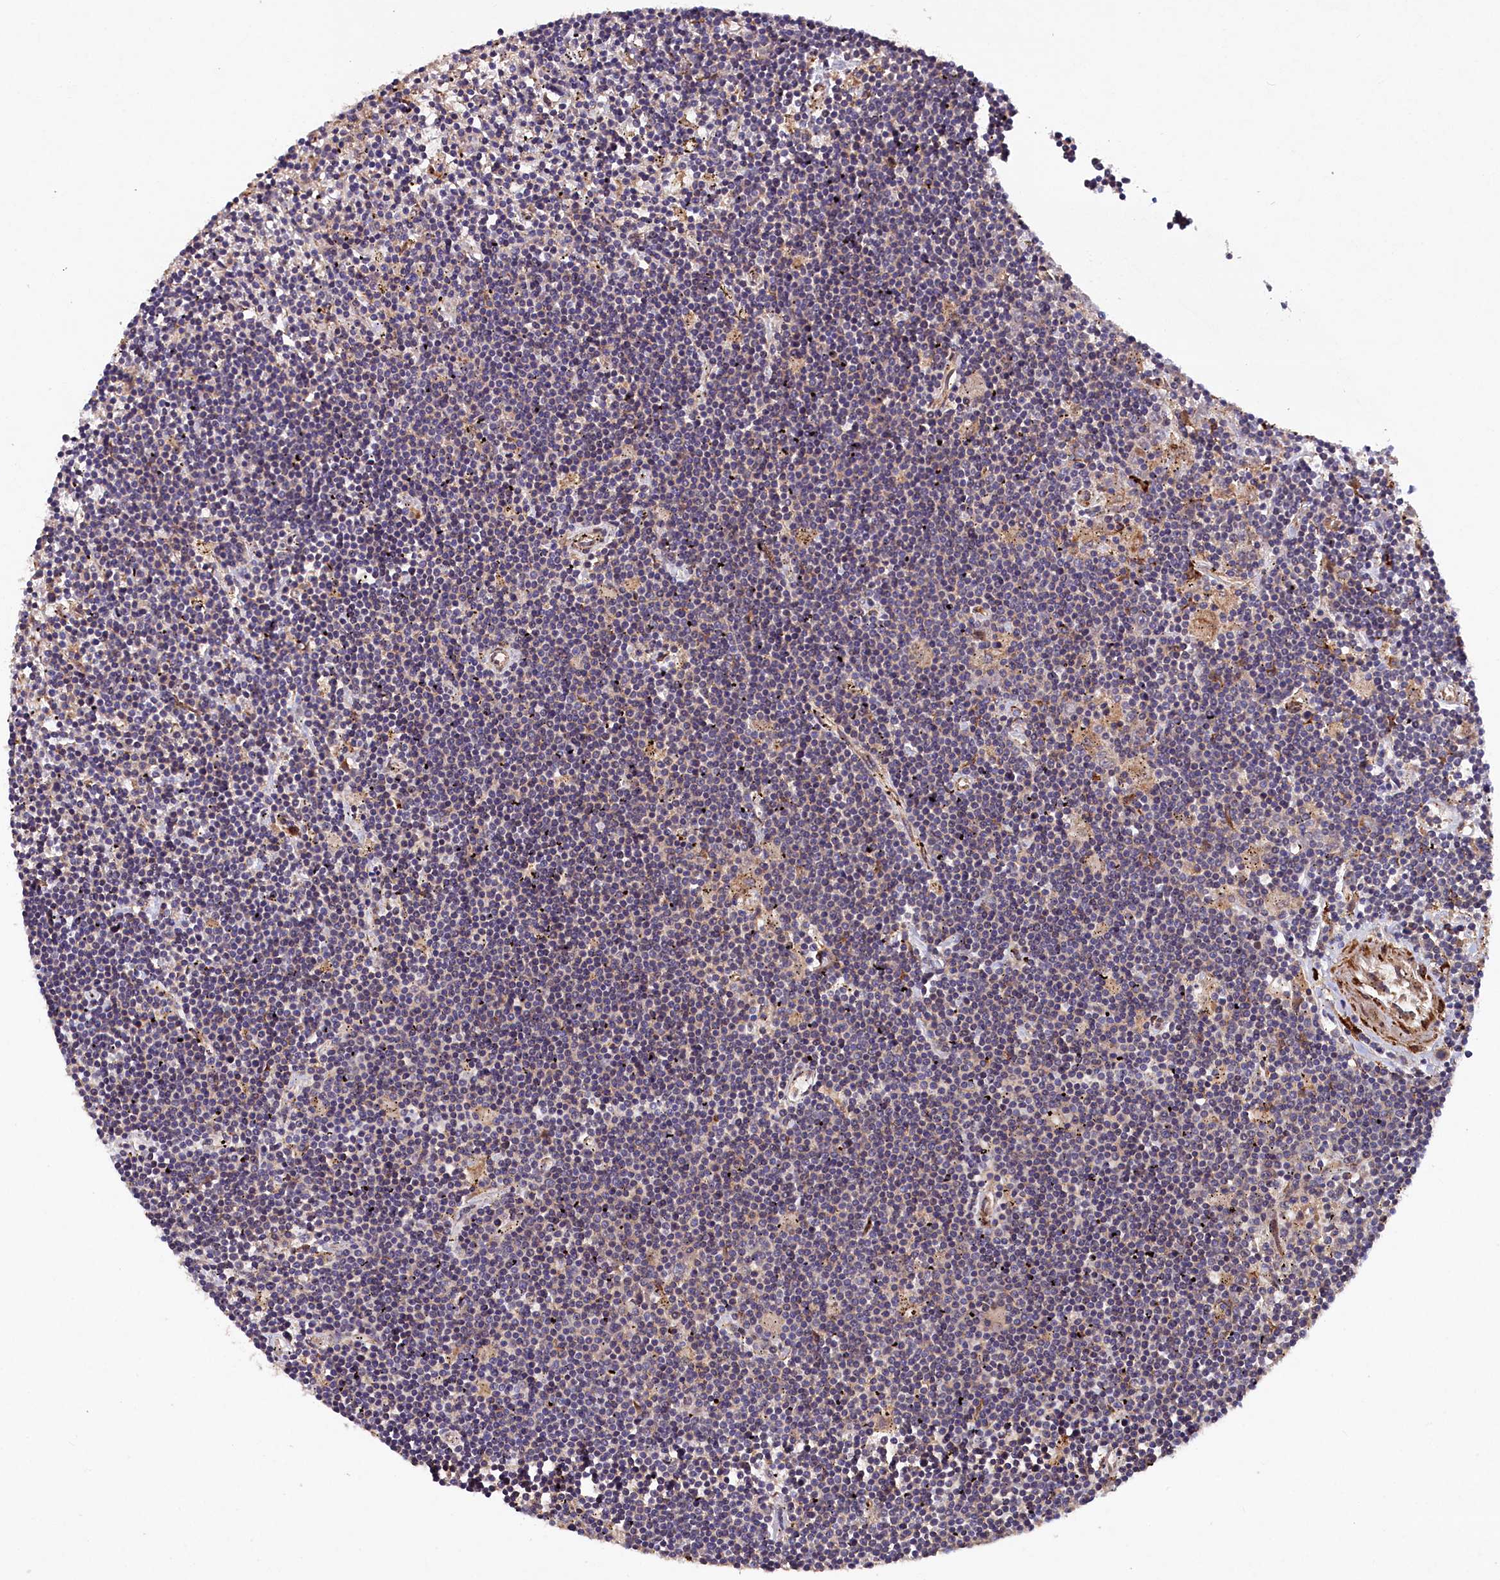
{"staining": {"intensity": "negative", "quantity": "none", "location": "none"}, "tissue": "lymphoma", "cell_type": "Tumor cells", "image_type": "cancer", "snomed": [{"axis": "morphology", "description": "Malignant lymphoma, non-Hodgkin's type, Low grade"}, {"axis": "topography", "description": "Spleen"}], "caption": "IHC histopathology image of neoplastic tissue: lymphoma stained with DAB (3,3'-diaminobenzidine) demonstrates no significant protein staining in tumor cells.", "gene": "ARRDC4", "patient": {"sex": "male", "age": 76}}